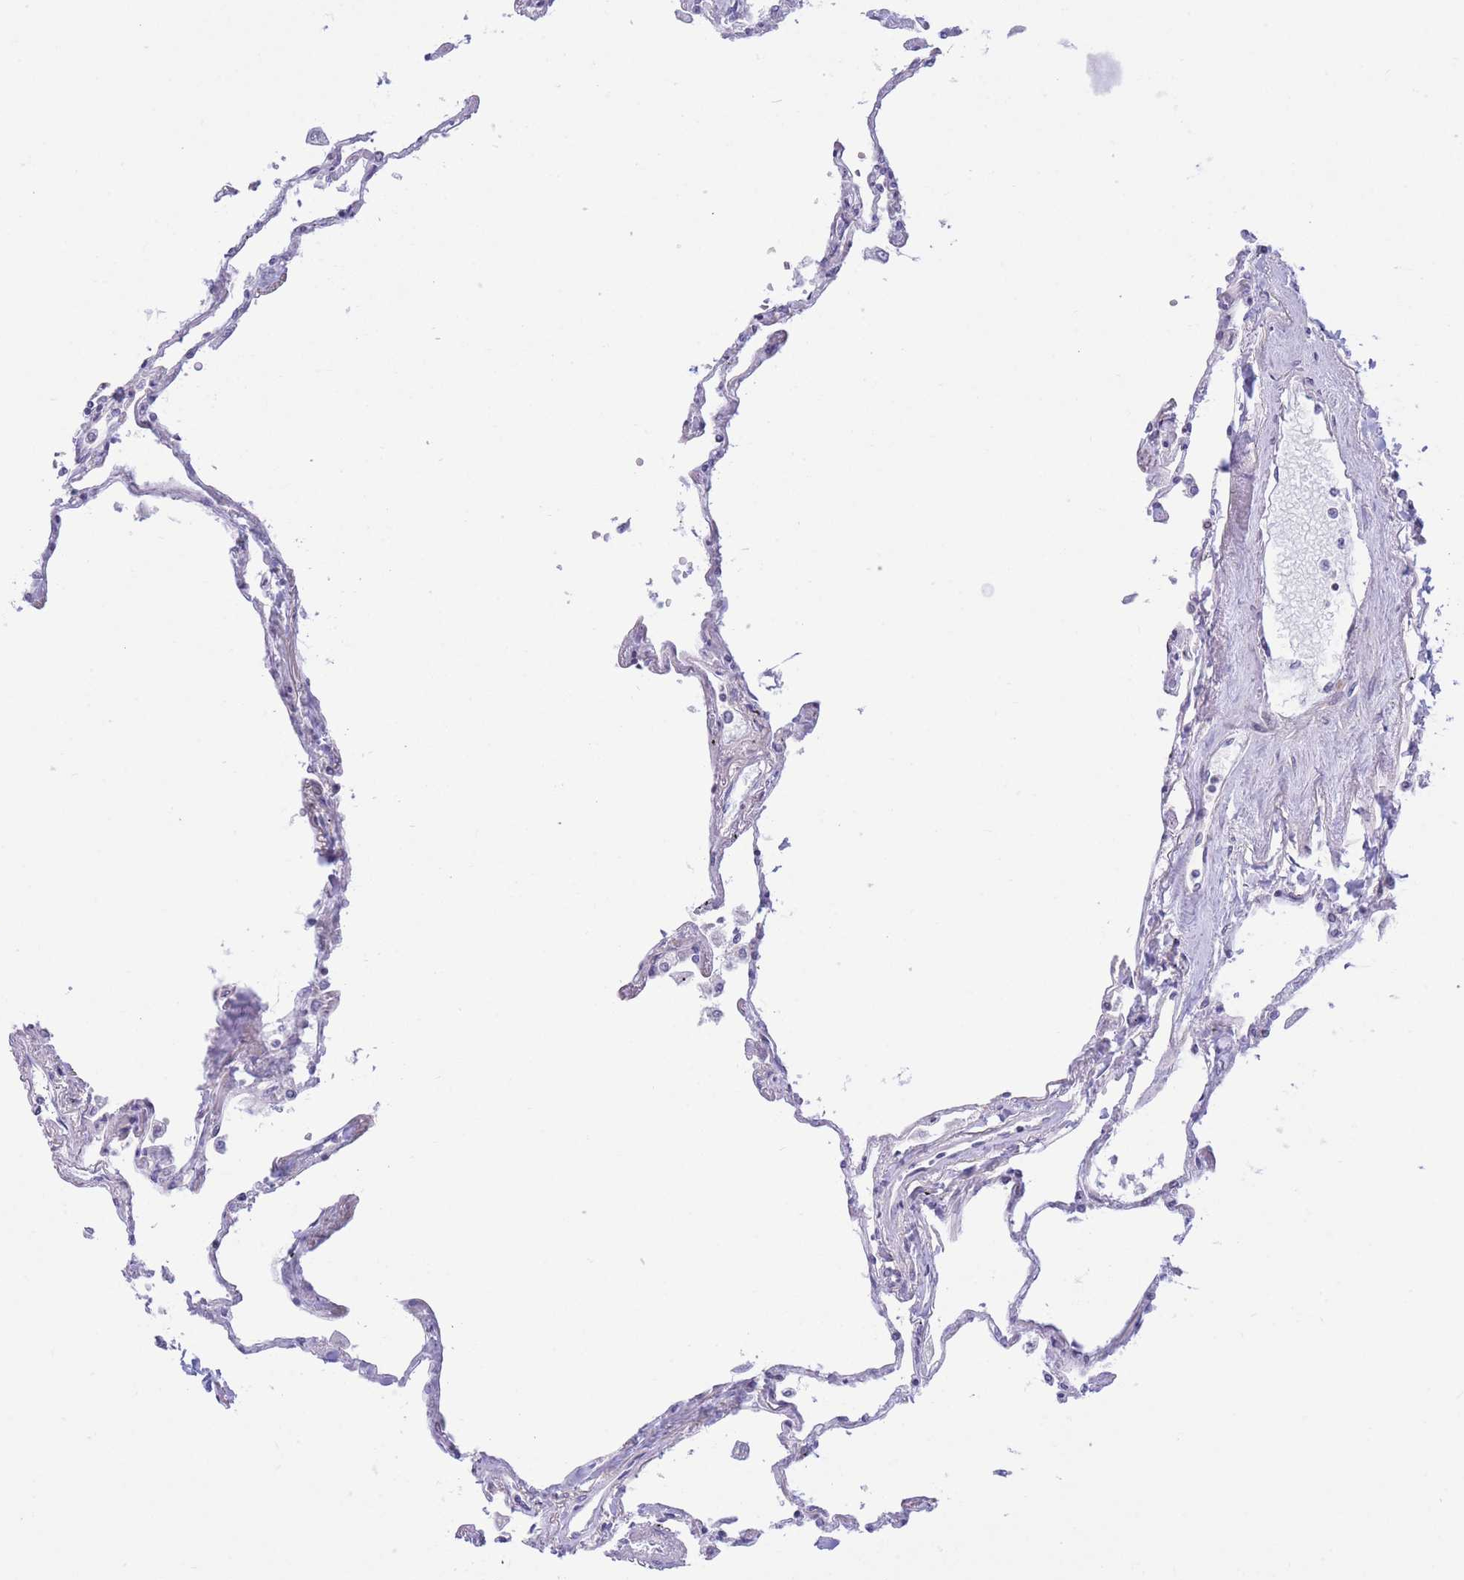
{"staining": {"intensity": "negative", "quantity": "none", "location": "none"}, "tissue": "lung", "cell_type": "Alveolar cells", "image_type": "normal", "snomed": [{"axis": "morphology", "description": "Normal tissue, NOS"}, {"axis": "topography", "description": "Lung"}], "caption": "IHC histopathology image of unremarkable lung: human lung stained with DAB exhibits no significant protein staining in alveolar cells.", "gene": "RPL39L", "patient": {"sex": "female", "age": 67}}